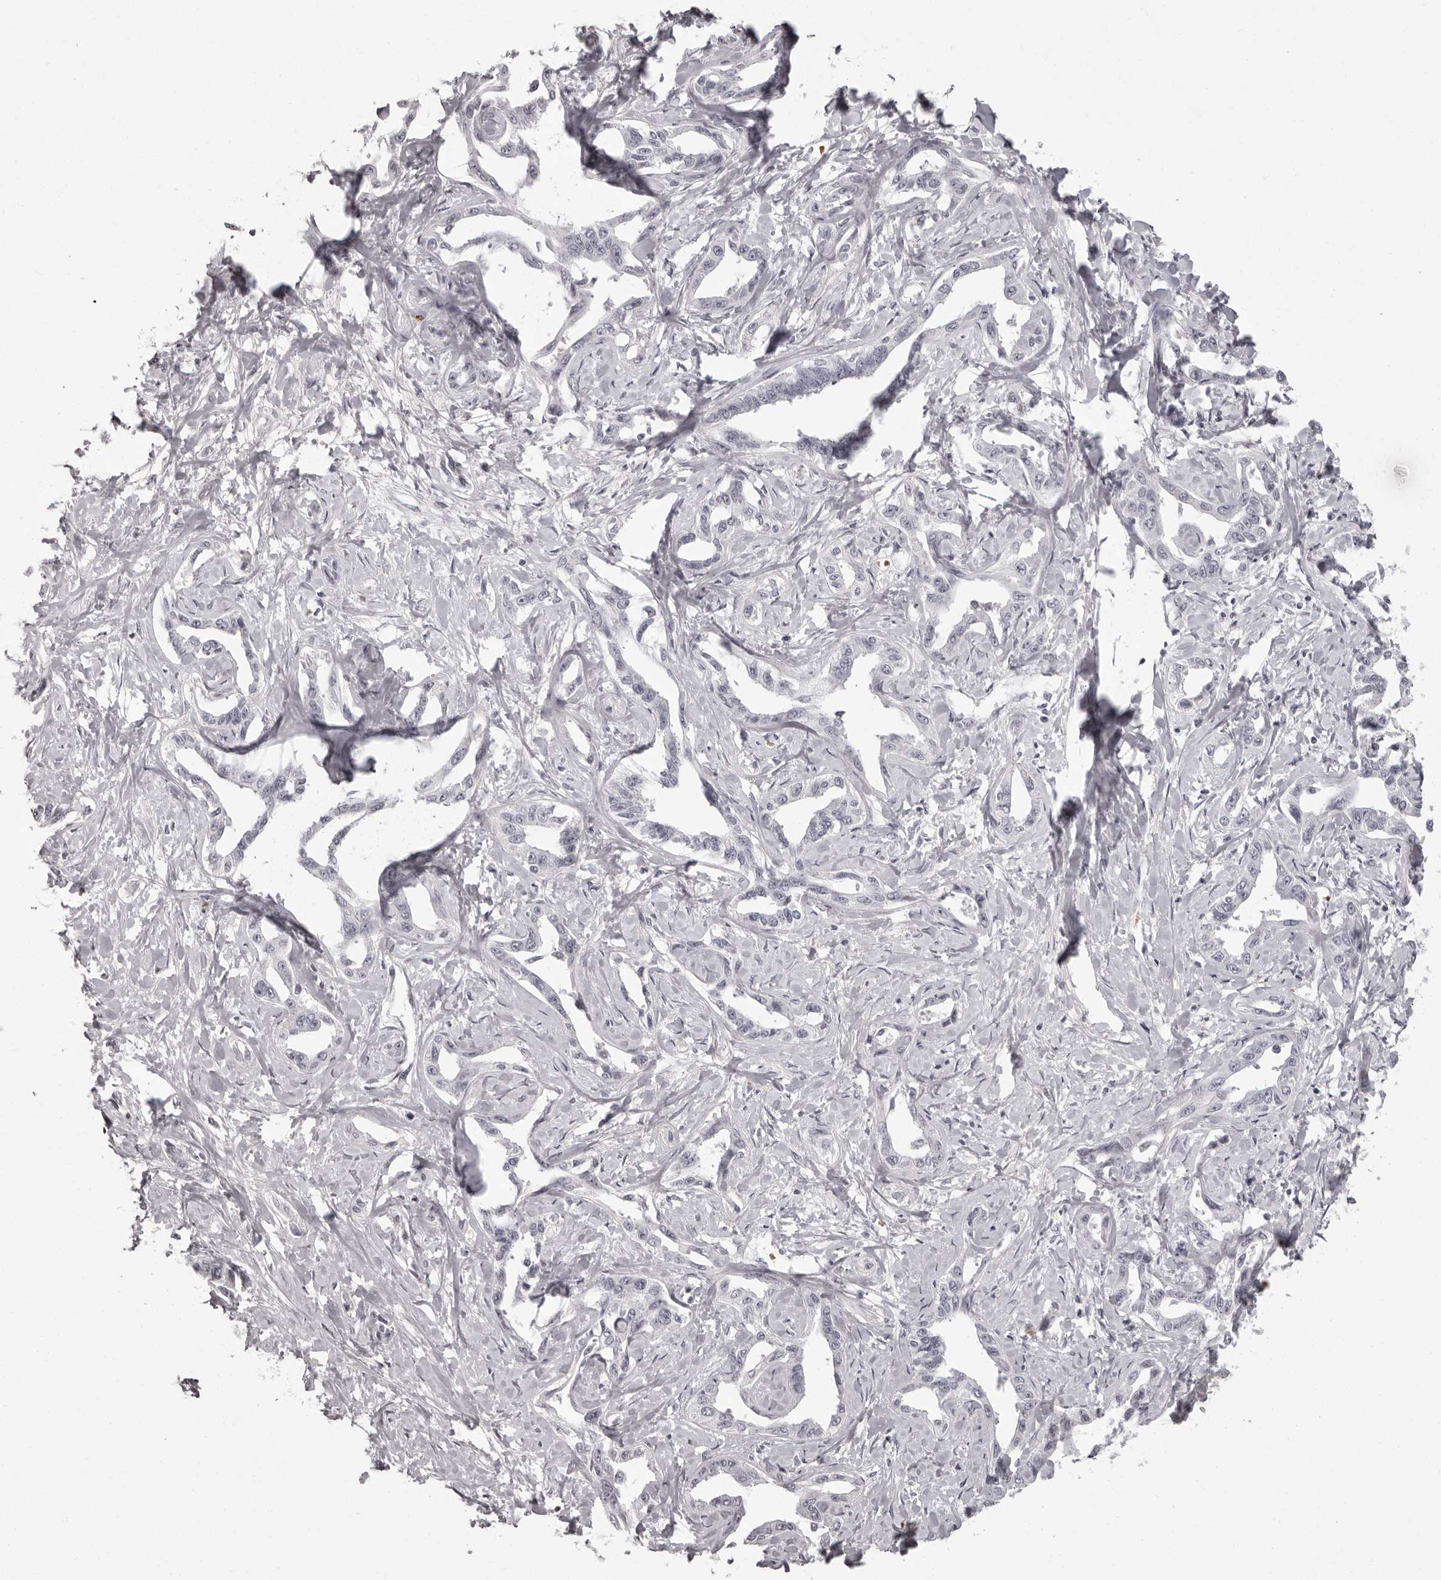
{"staining": {"intensity": "negative", "quantity": "none", "location": "none"}, "tissue": "liver cancer", "cell_type": "Tumor cells", "image_type": "cancer", "snomed": [{"axis": "morphology", "description": "Cholangiocarcinoma"}, {"axis": "topography", "description": "Liver"}], "caption": "The micrograph displays no staining of tumor cells in liver cholangiocarcinoma.", "gene": "C8orf74", "patient": {"sex": "male", "age": 59}}